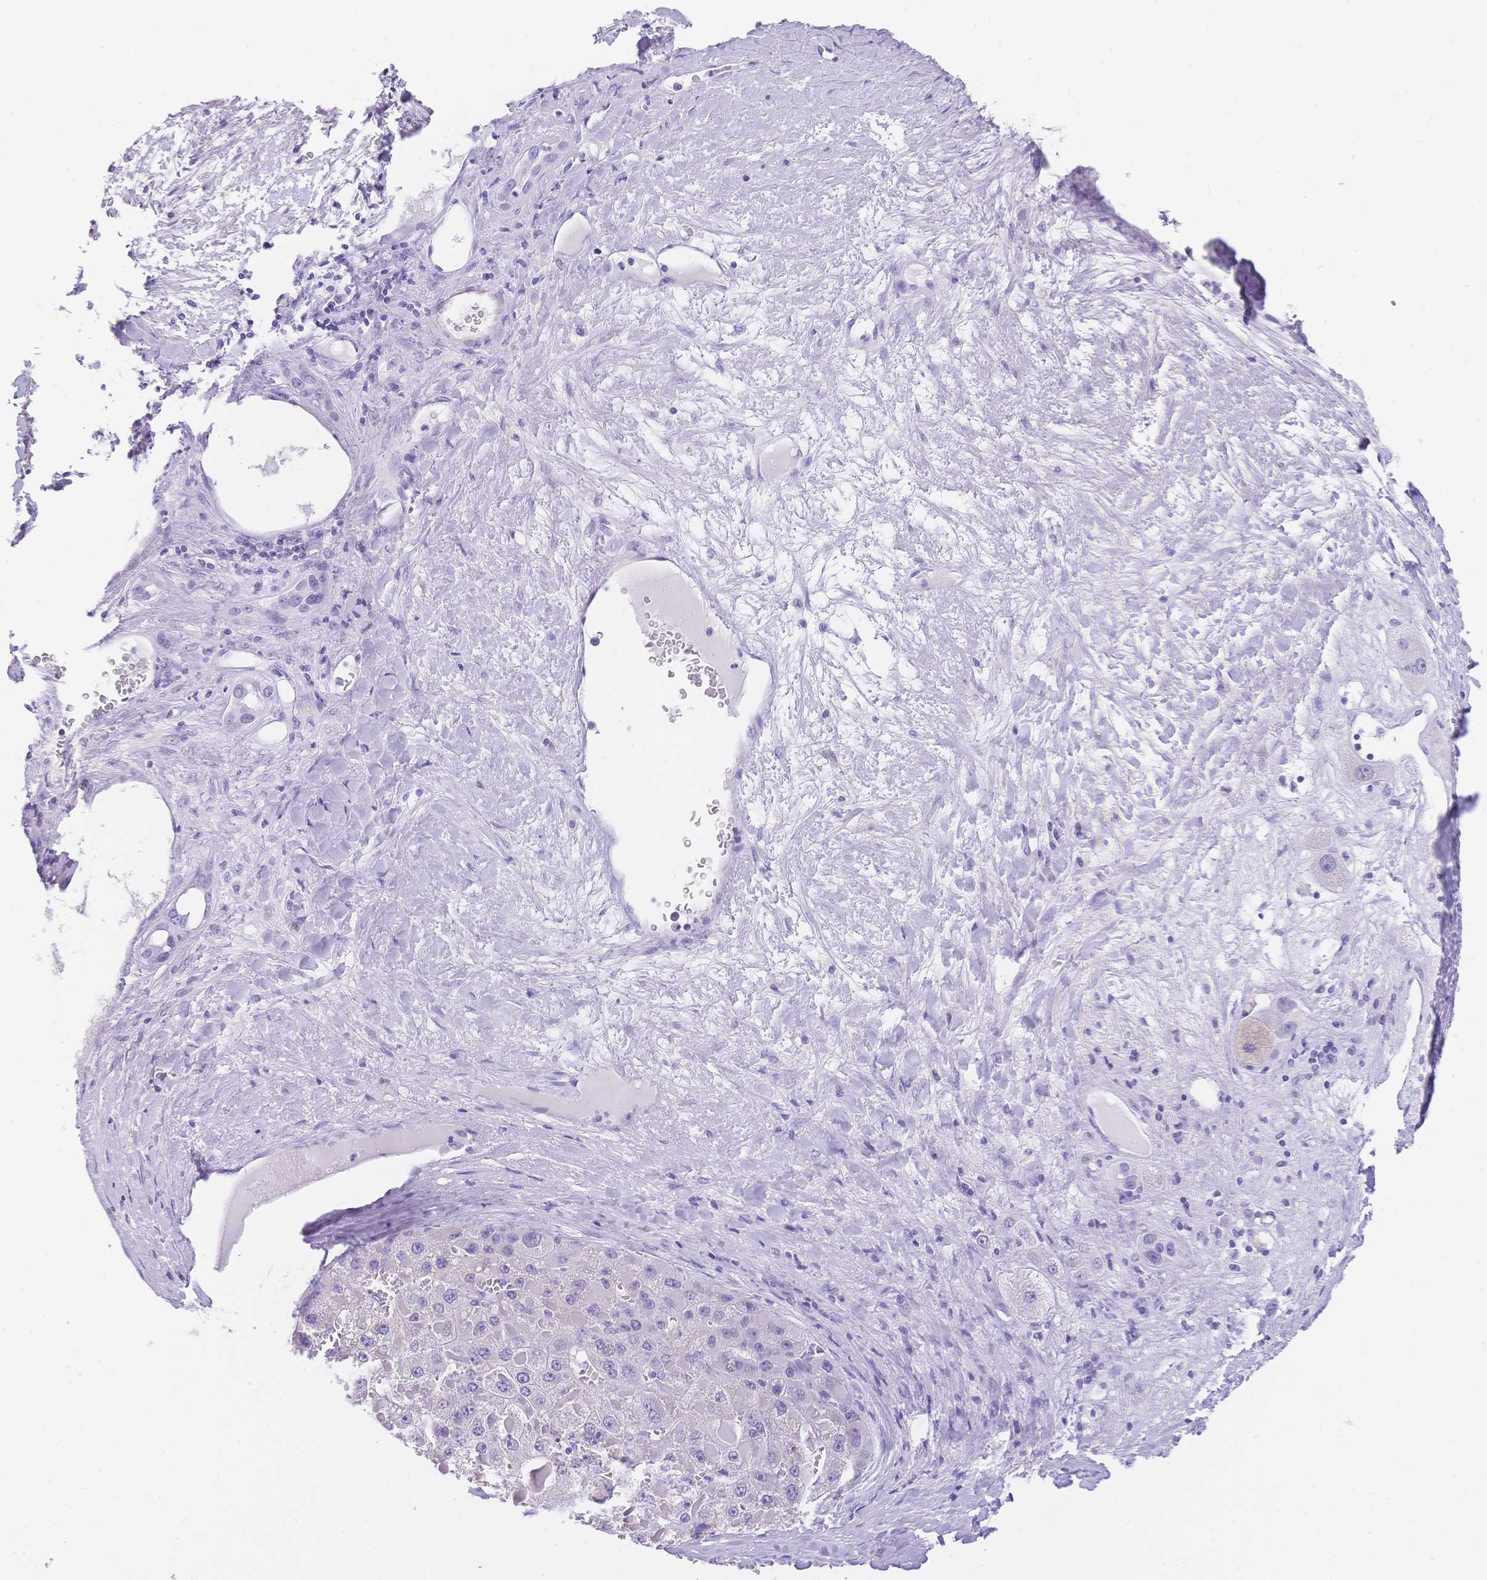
{"staining": {"intensity": "negative", "quantity": "none", "location": "none"}, "tissue": "liver cancer", "cell_type": "Tumor cells", "image_type": "cancer", "snomed": [{"axis": "morphology", "description": "Carcinoma, Hepatocellular, NOS"}, {"axis": "topography", "description": "Liver"}], "caption": "The photomicrograph exhibits no staining of tumor cells in liver hepatocellular carcinoma.", "gene": "MUC21", "patient": {"sex": "female", "age": 73}}